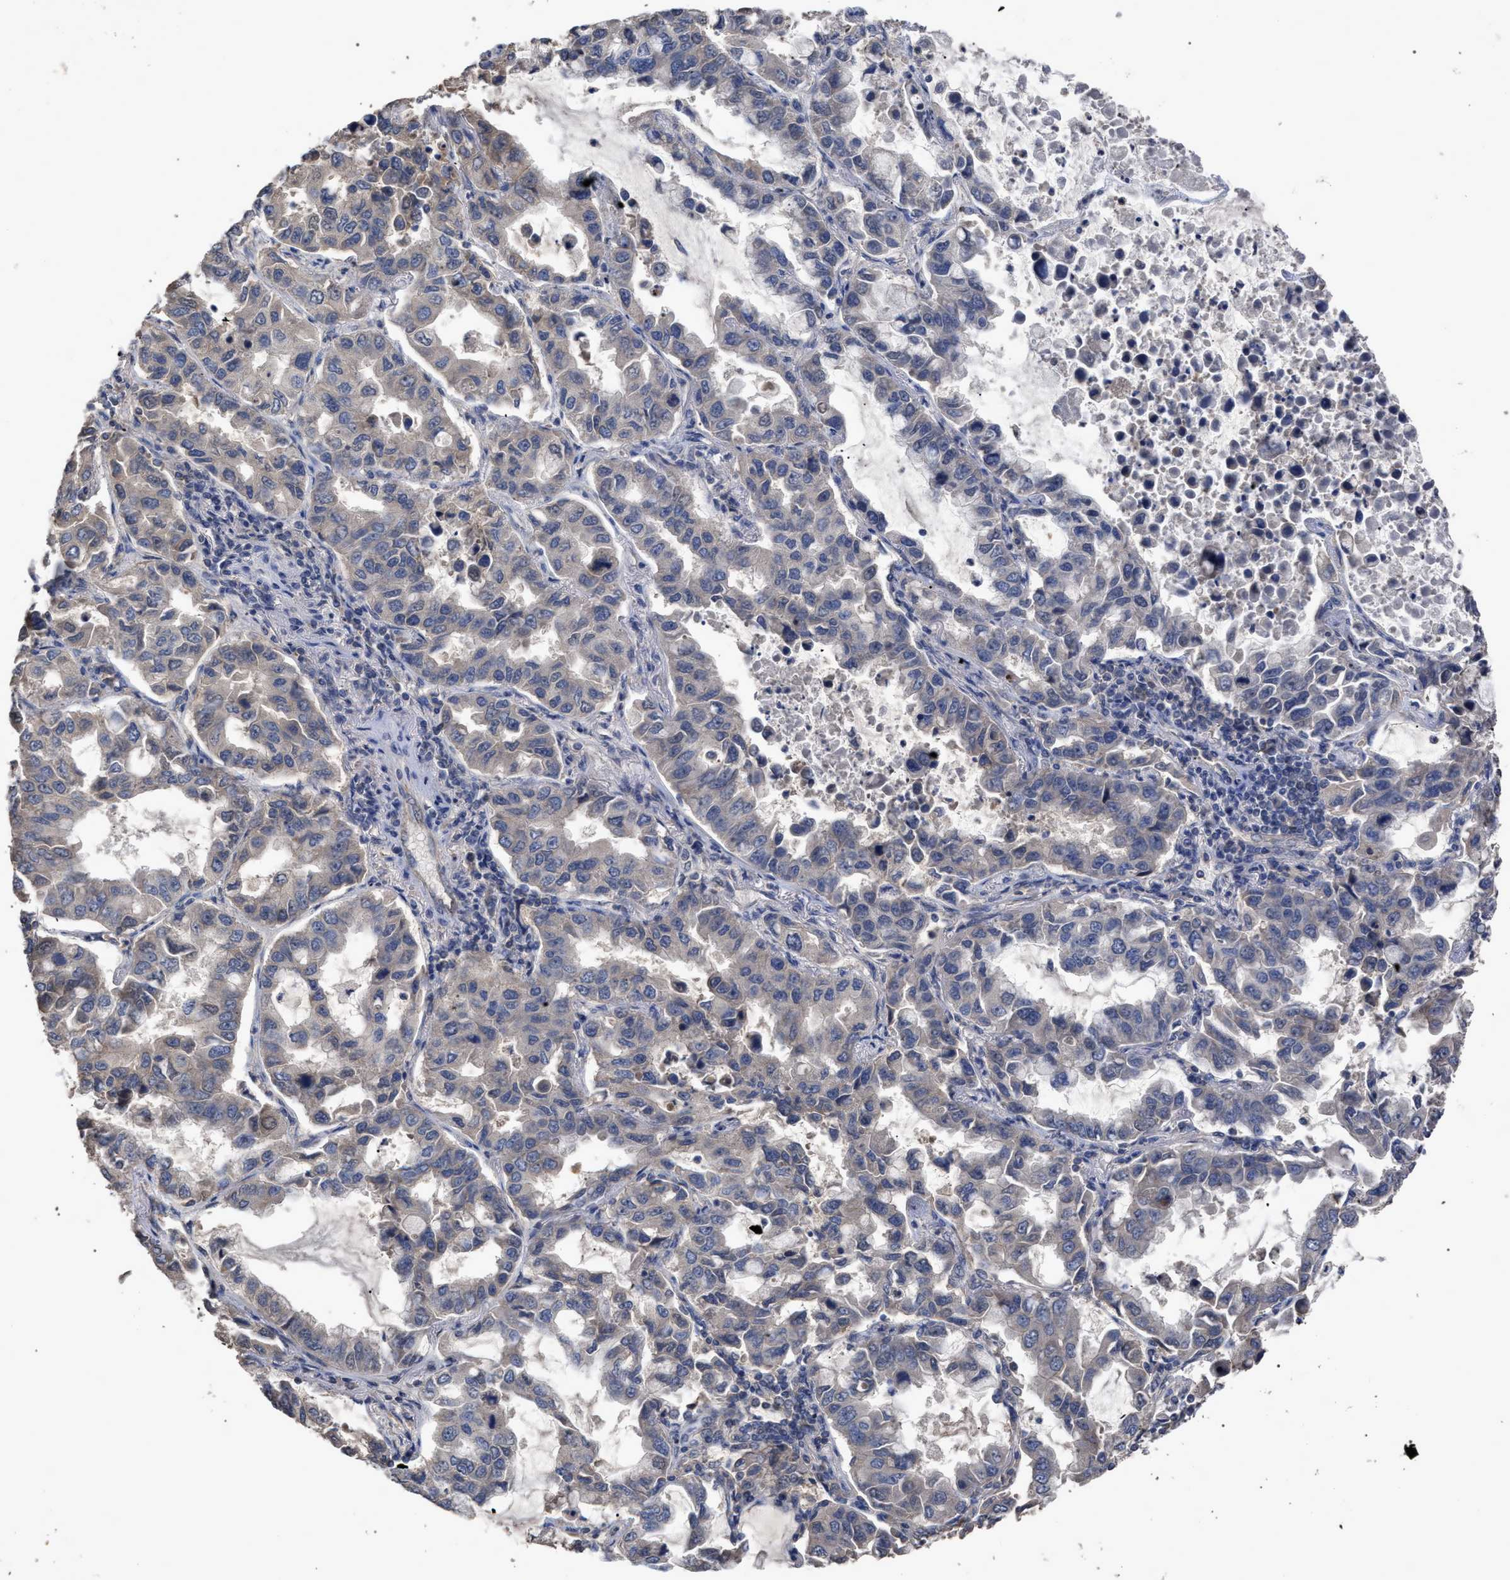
{"staining": {"intensity": "weak", "quantity": "<25%", "location": "cytoplasmic/membranous"}, "tissue": "lung cancer", "cell_type": "Tumor cells", "image_type": "cancer", "snomed": [{"axis": "morphology", "description": "Adenocarcinoma, NOS"}, {"axis": "topography", "description": "Lung"}], "caption": "Micrograph shows no protein staining in tumor cells of lung adenocarcinoma tissue.", "gene": "BTN2A1", "patient": {"sex": "male", "age": 64}}